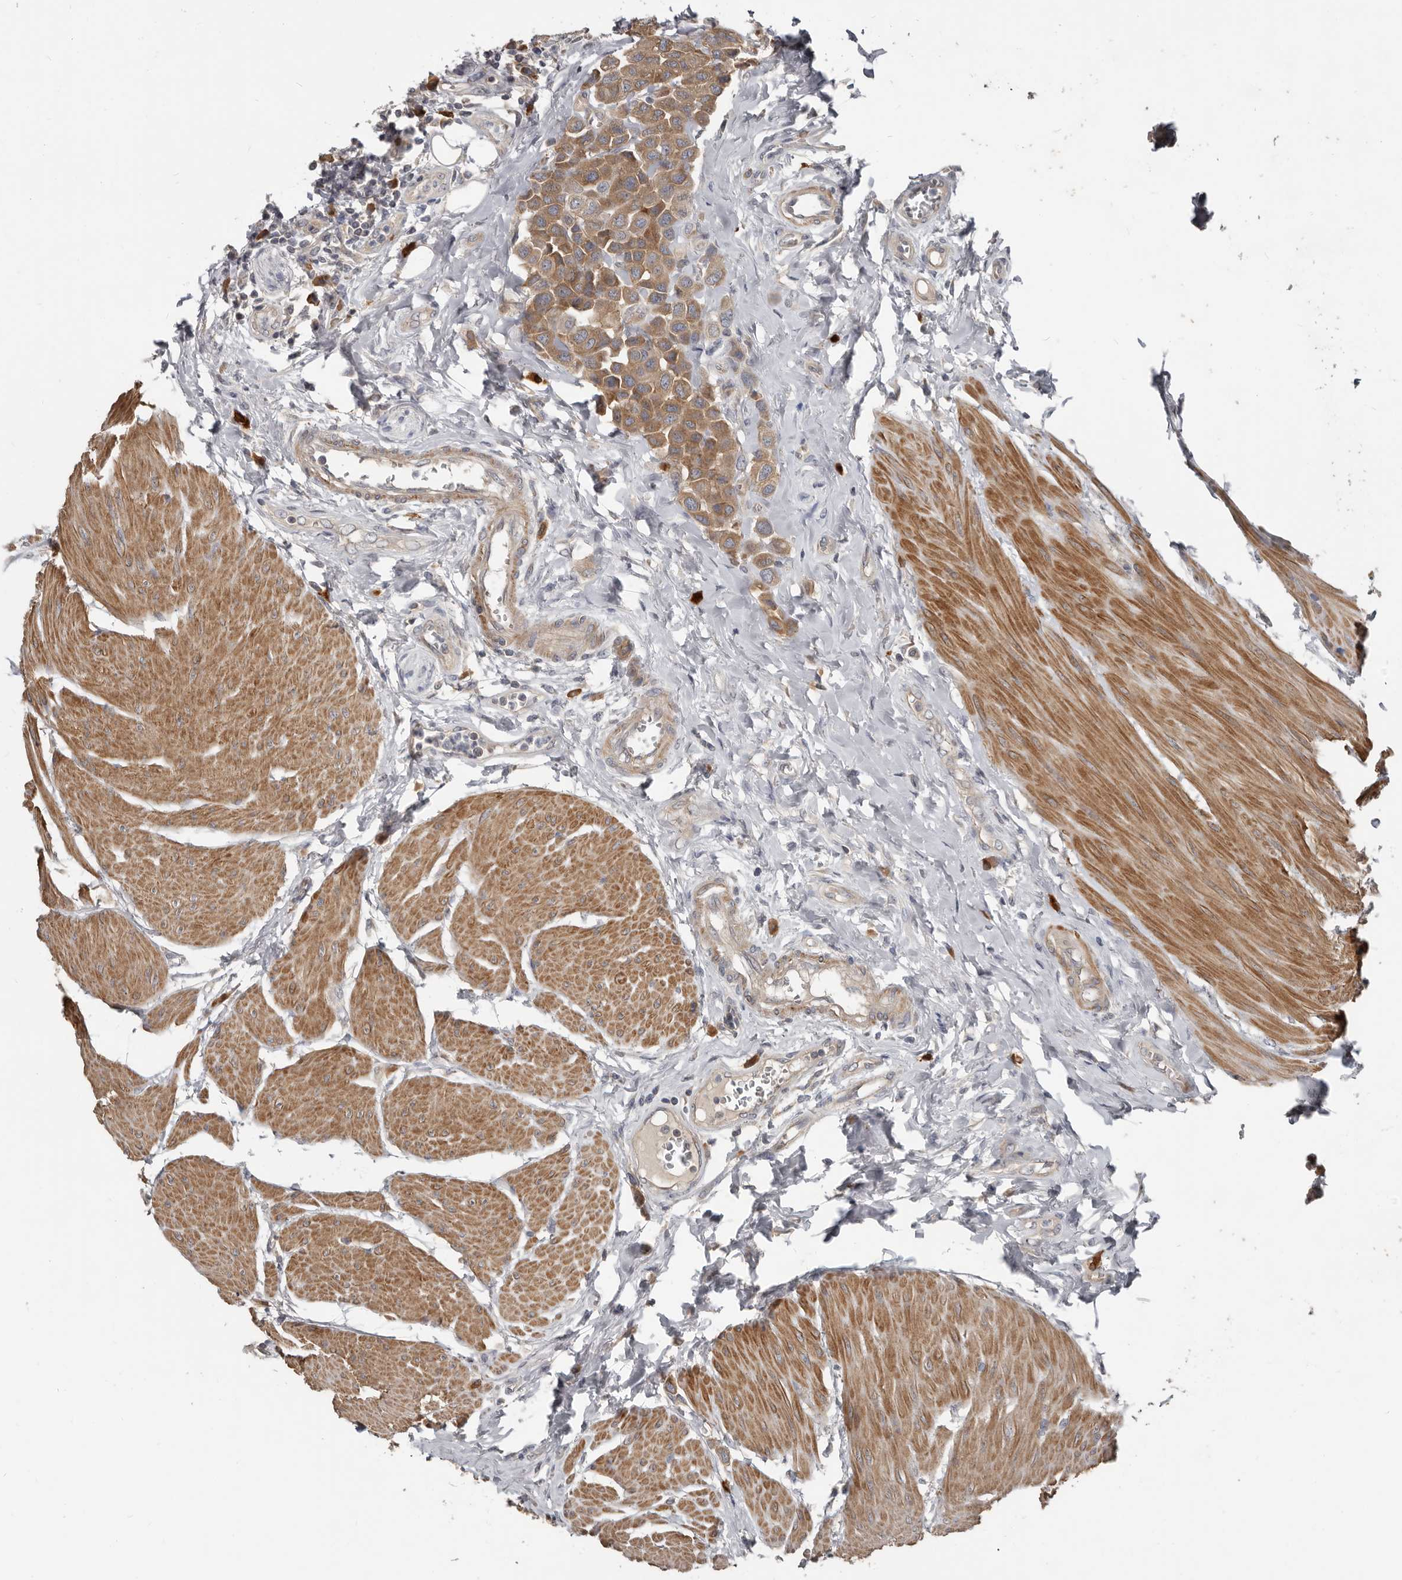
{"staining": {"intensity": "moderate", "quantity": ">75%", "location": "cytoplasmic/membranous"}, "tissue": "urothelial cancer", "cell_type": "Tumor cells", "image_type": "cancer", "snomed": [{"axis": "morphology", "description": "Urothelial carcinoma, High grade"}, {"axis": "topography", "description": "Urinary bladder"}], "caption": "High-grade urothelial carcinoma stained with IHC exhibits moderate cytoplasmic/membranous expression in about >75% of tumor cells.", "gene": "AKNAD1", "patient": {"sex": "male", "age": 50}}